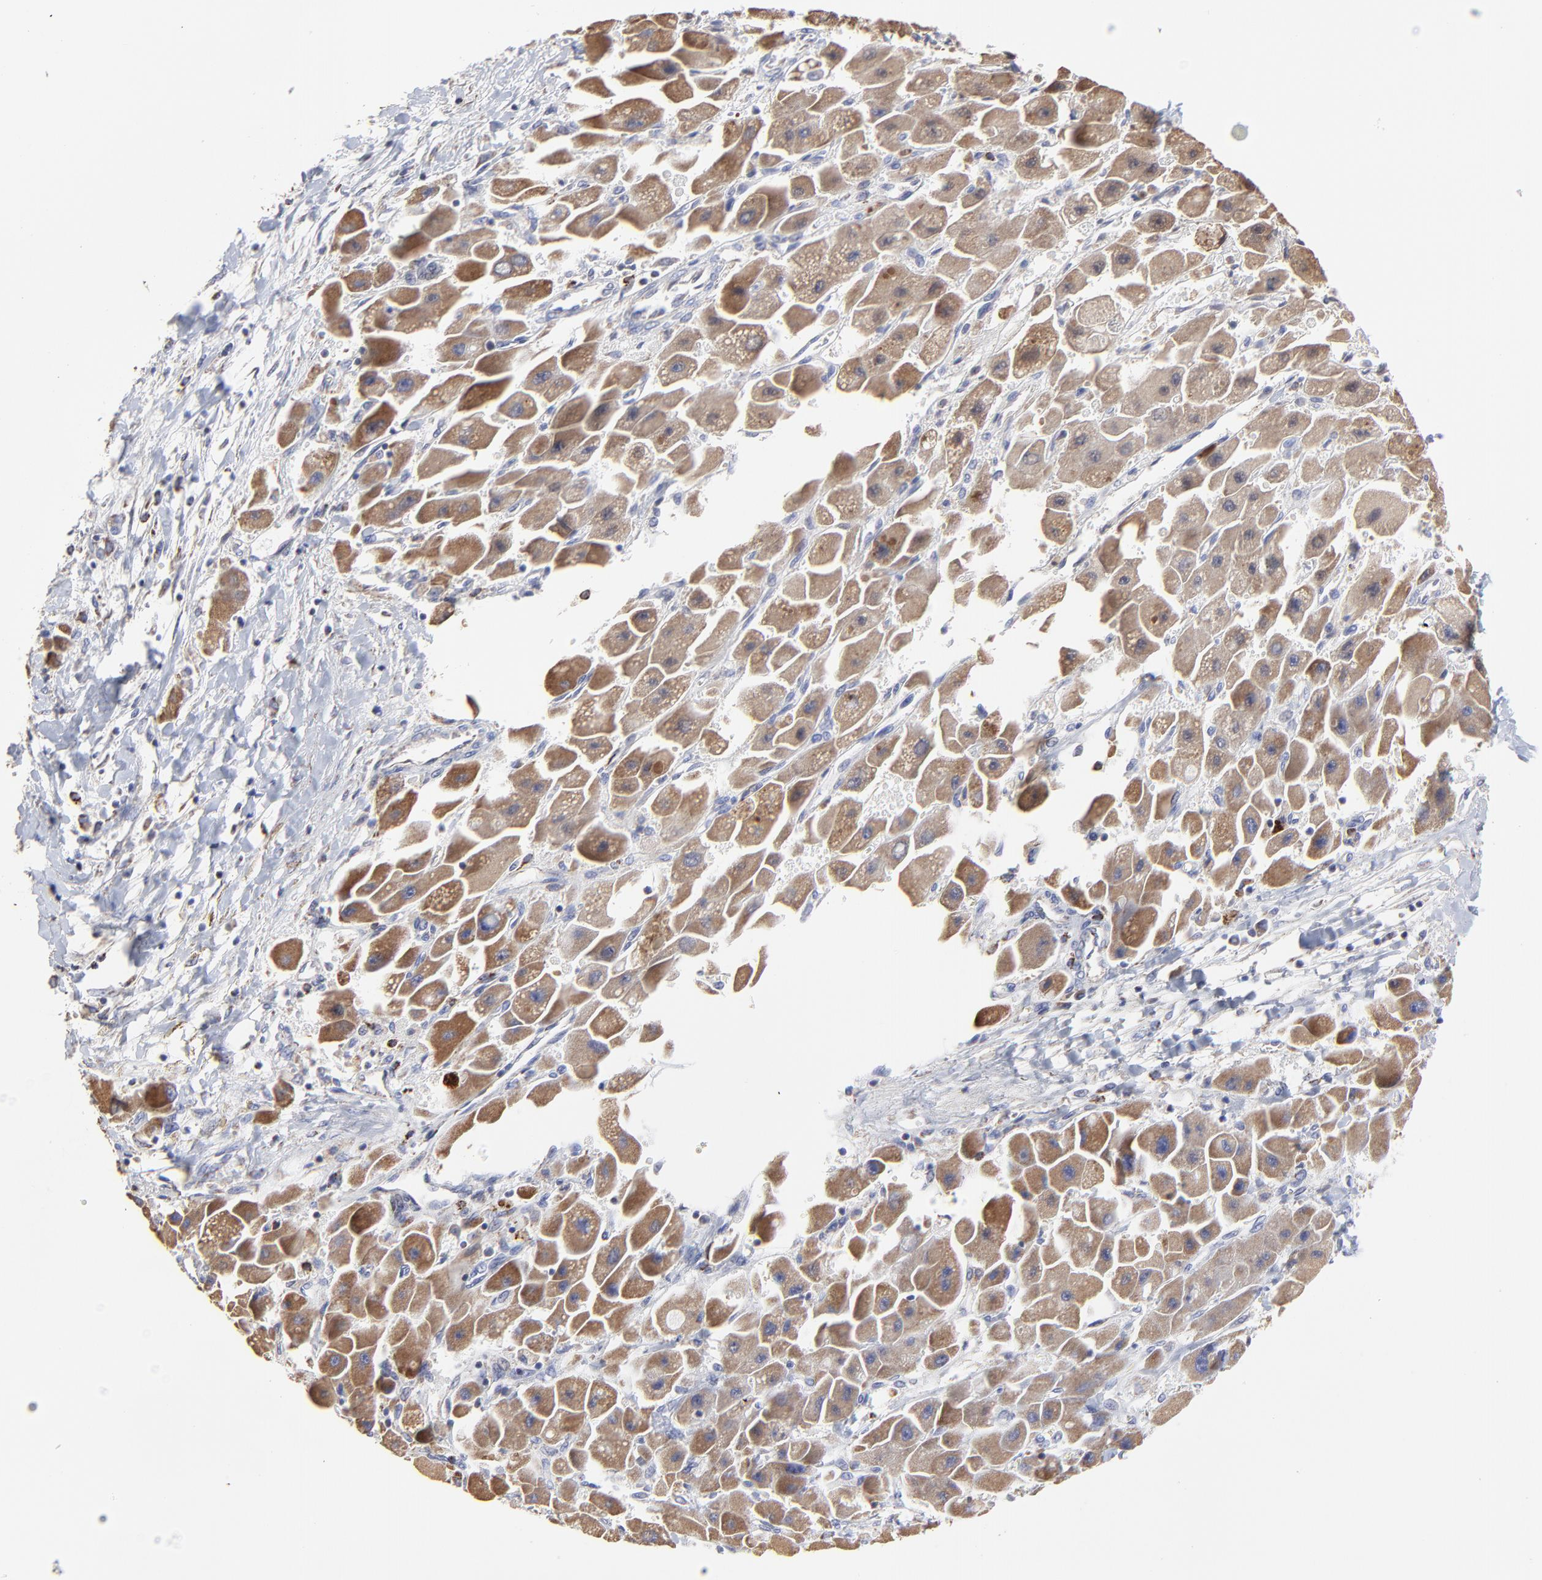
{"staining": {"intensity": "moderate", "quantity": ">75%", "location": "cytoplasmic/membranous"}, "tissue": "liver cancer", "cell_type": "Tumor cells", "image_type": "cancer", "snomed": [{"axis": "morphology", "description": "Carcinoma, Hepatocellular, NOS"}, {"axis": "topography", "description": "Liver"}], "caption": "Liver cancer (hepatocellular carcinoma) was stained to show a protein in brown. There is medium levels of moderate cytoplasmic/membranous positivity in approximately >75% of tumor cells.", "gene": "PINK1", "patient": {"sex": "male", "age": 24}}